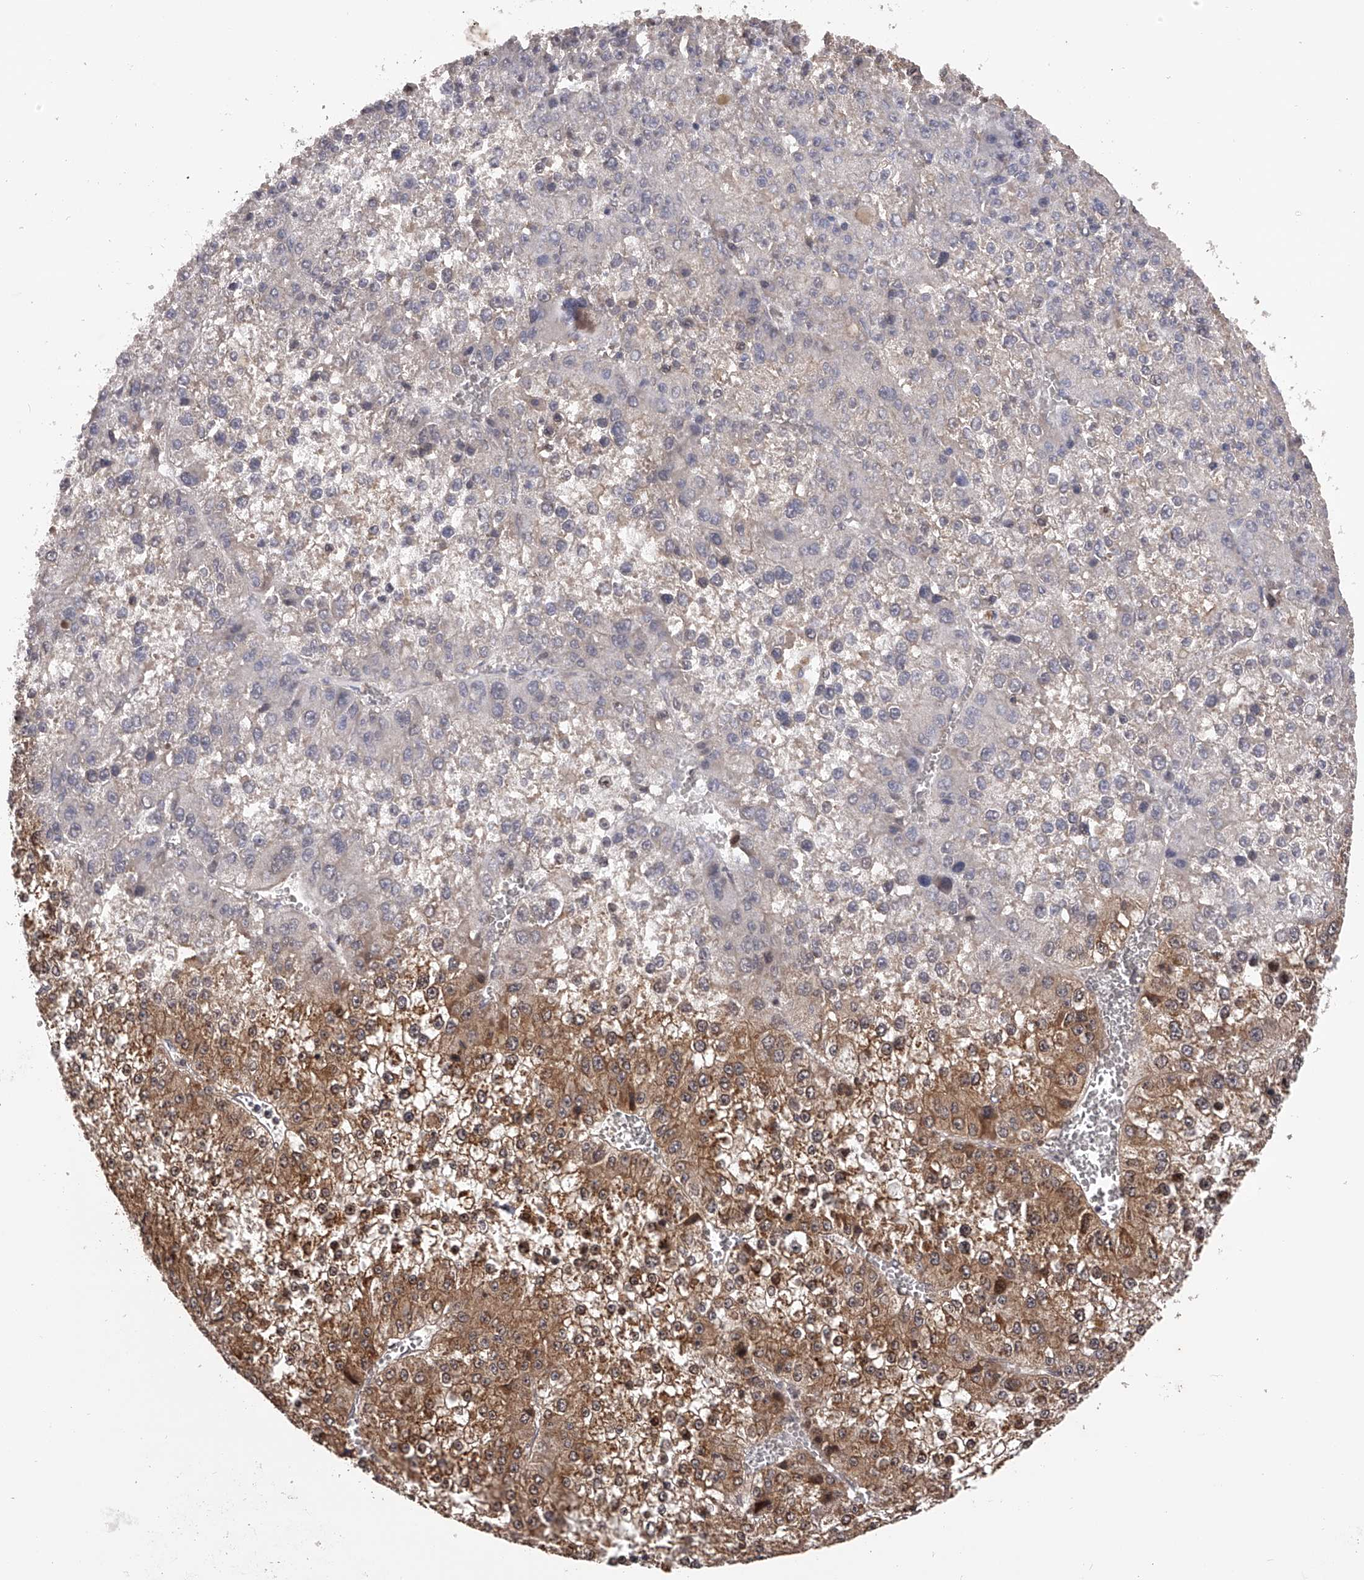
{"staining": {"intensity": "moderate", "quantity": "25%-75%", "location": "cytoplasmic/membranous"}, "tissue": "liver cancer", "cell_type": "Tumor cells", "image_type": "cancer", "snomed": [{"axis": "morphology", "description": "Carcinoma, Hepatocellular, NOS"}, {"axis": "topography", "description": "Liver"}], "caption": "Brown immunohistochemical staining in human liver hepatocellular carcinoma displays moderate cytoplasmic/membranous expression in about 25%-75% of tumor cells. (DAB (3,3'-diaminobenzidine) IHC with brightfield microscopy, high magnification).", "gene": "PFDN2", "patient": {"sex": "female", "age": 73}}